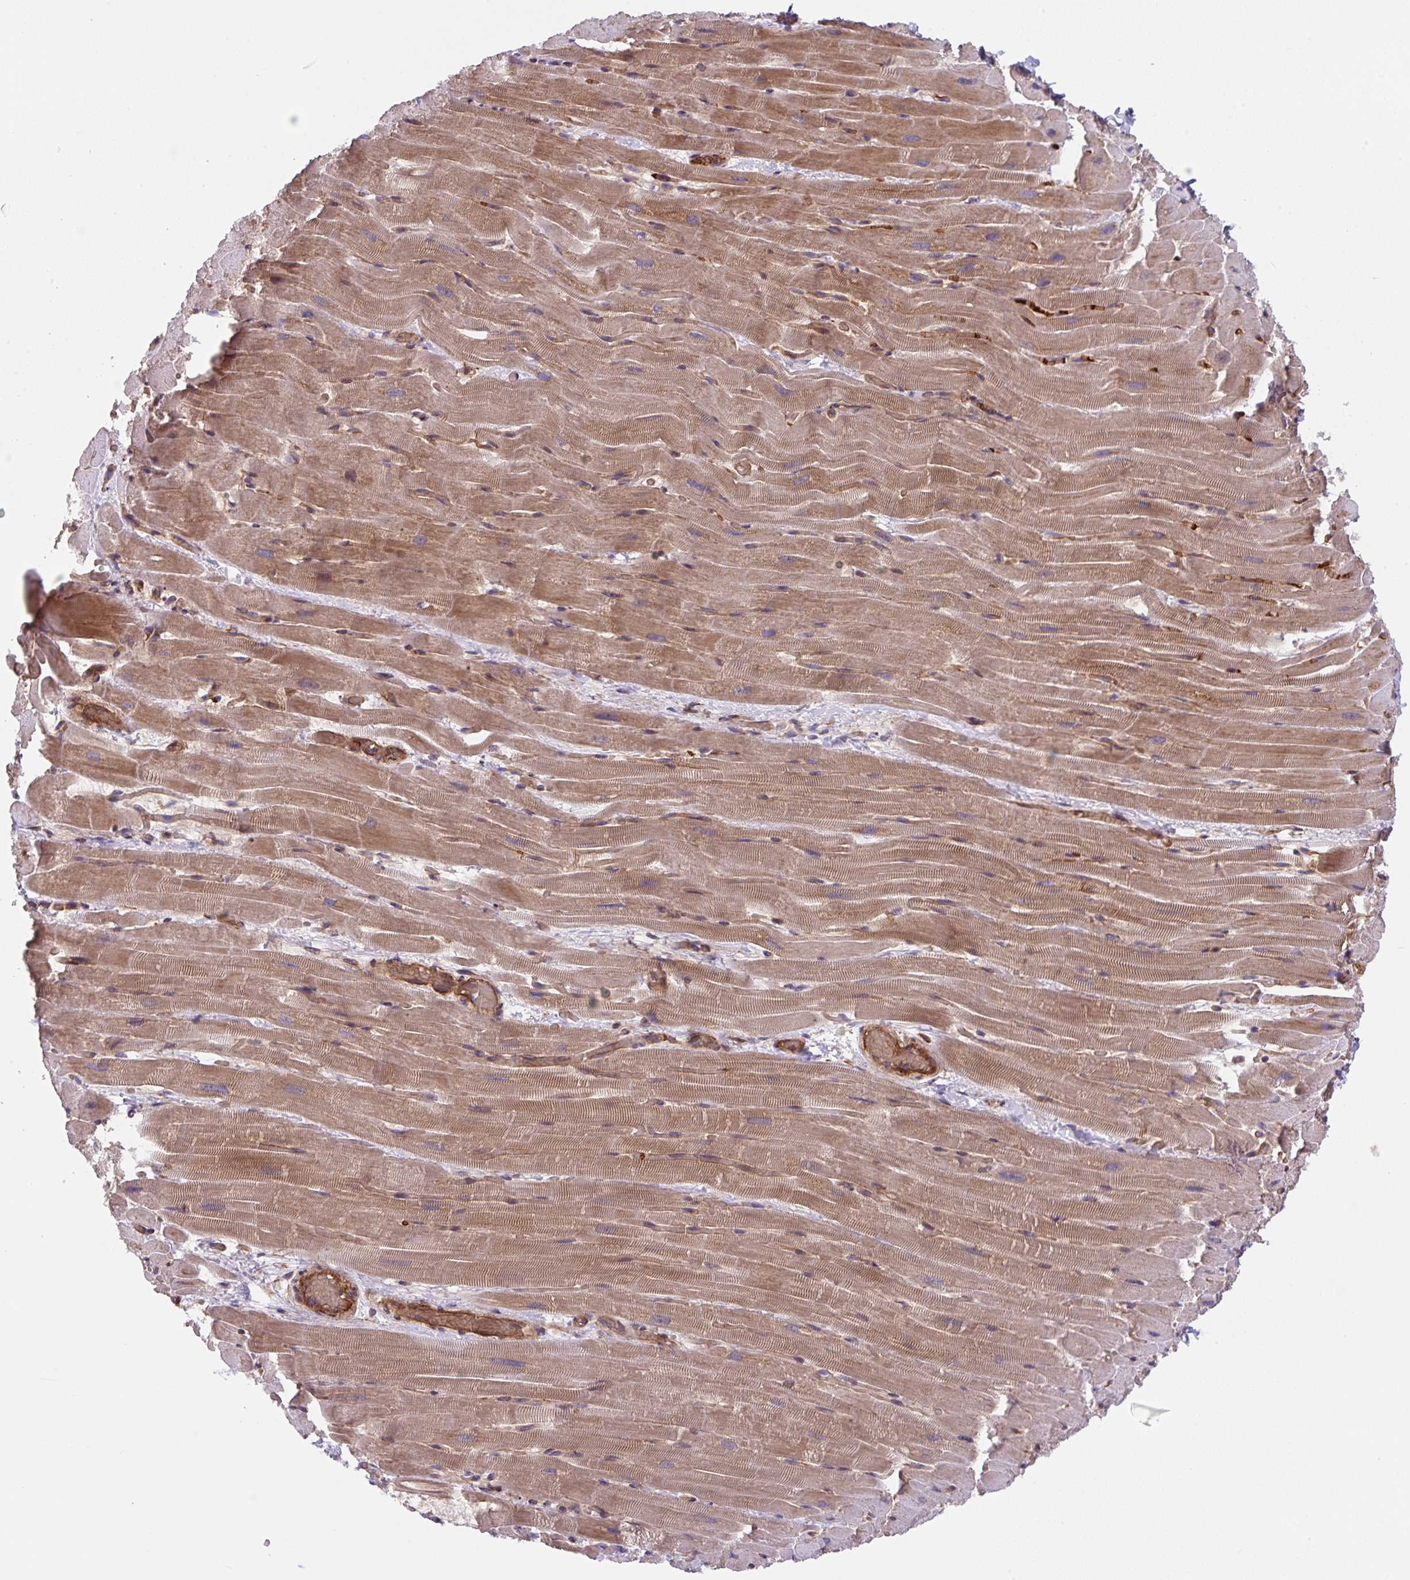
{"staining": {"intensity": "moderate", "quantity": "25%-75%", "location": "cytoplasmic/membranous"}, "tissue": "heart muscle", "cell_type": "Cardiomyocytes", "image_type": "normal", "snomed": [{"axis": "morphology", "description": "Normal tissue, NOS"}, {"axis": "topography", "description": "Heart"}], "caption": "Immunohistochemical staining of normal heart muscle exhibits 25%-75% levels of moderate cytoplasmic/membranous protein positivity in approximately 25%-75% of cardiomyocytes.", "gene": "APOBEC3D", "patient": {"sex": "male", "age": 37}}